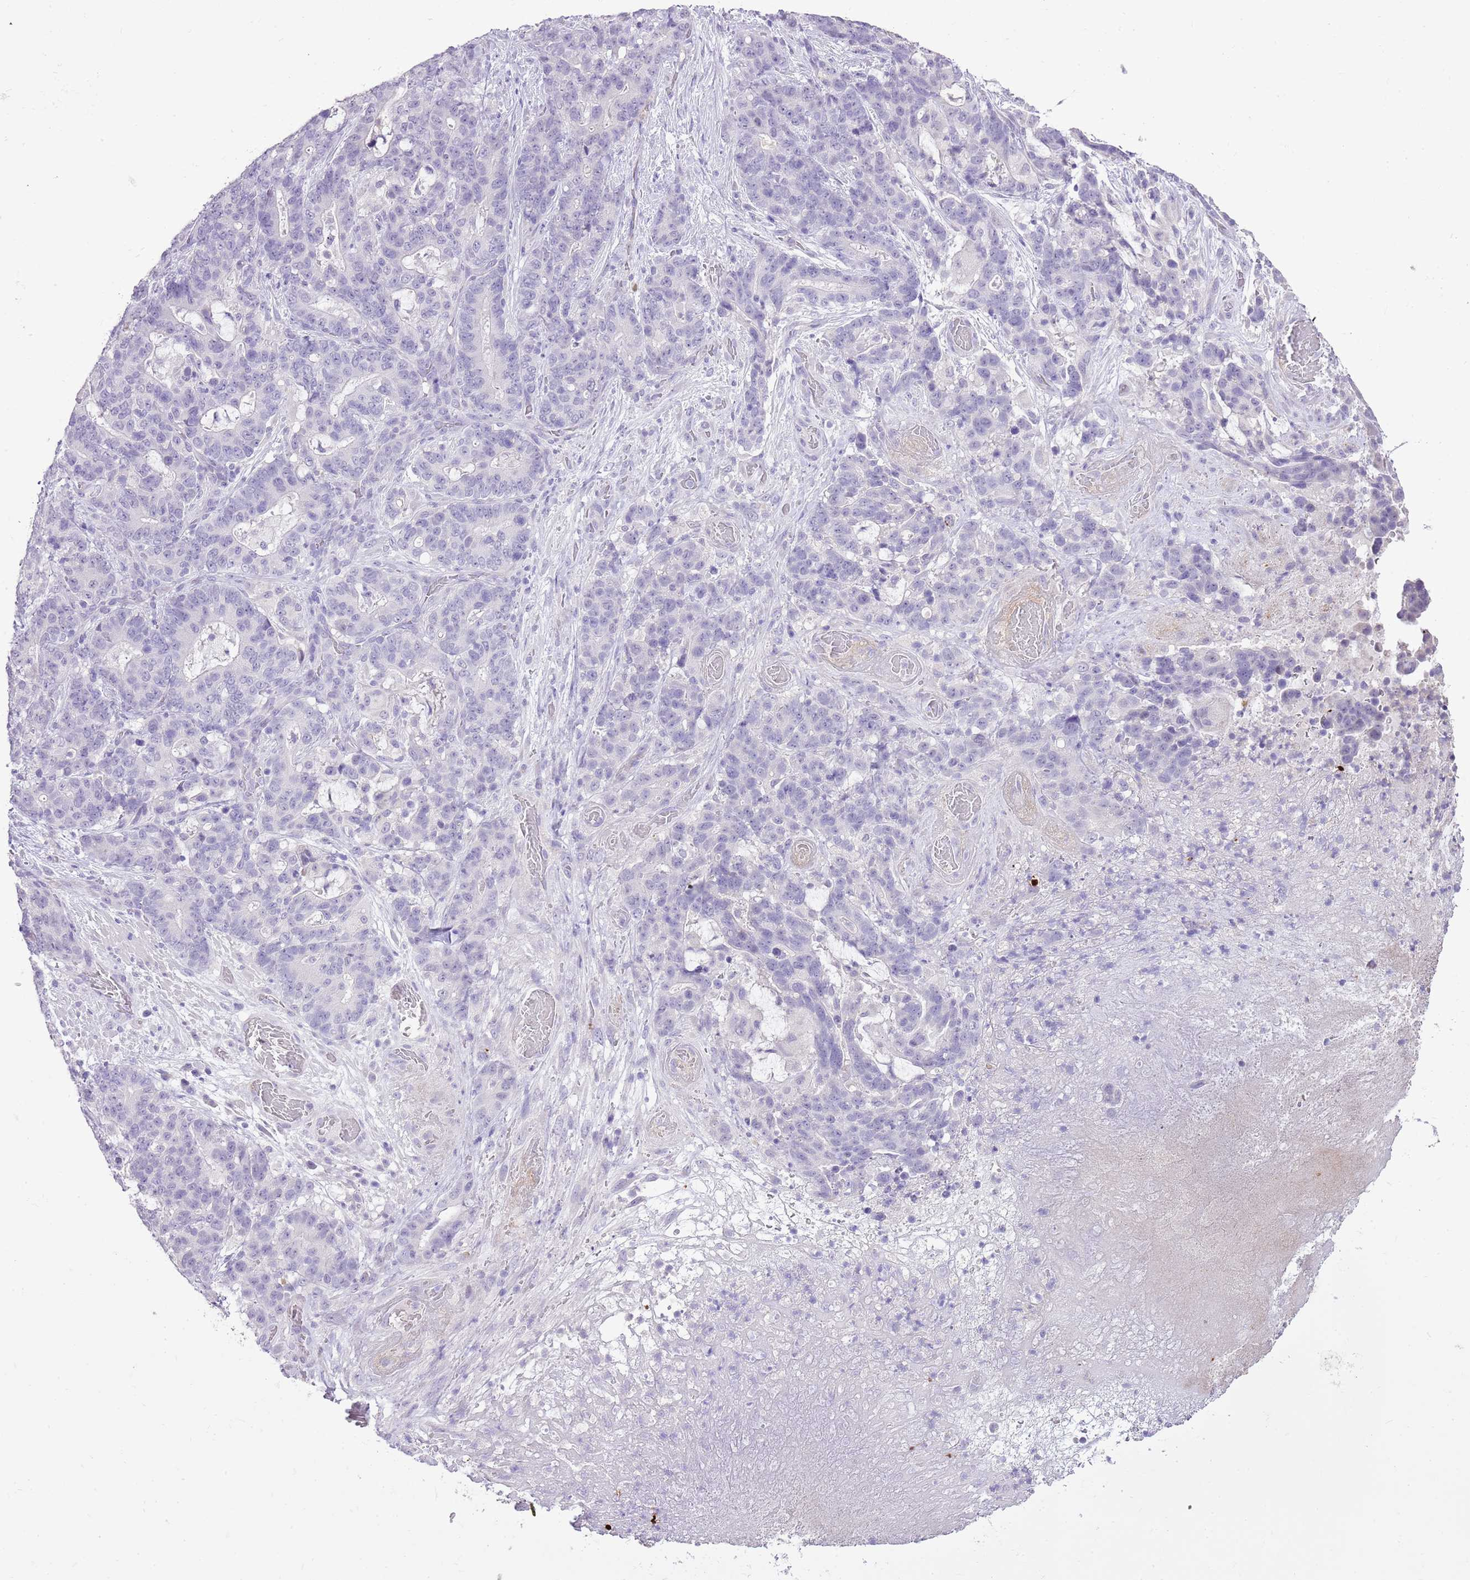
{"staining": {"intensity": "negative", "quantity": "none", "location": "none"}, "tissue": "stomach cancer", "cell_type": "Tumor cells", "image_type": "cancer", "snomed": [{"axis": "morphology", "description": "Normal tissue, NOS"}, {"axis": "morphology", "description": "Adenocarcinoma, NOS"}, {"axis": "topography", "description": "Stomach"}], "caption": "DAB (3,3'-diaminobenzidine) immunohistochemical staining of stomach adenocarcinoma displays no significant expression in tumor cells.", "gene": "XPO7", "patient": {"sex": "female", "age": 64}}